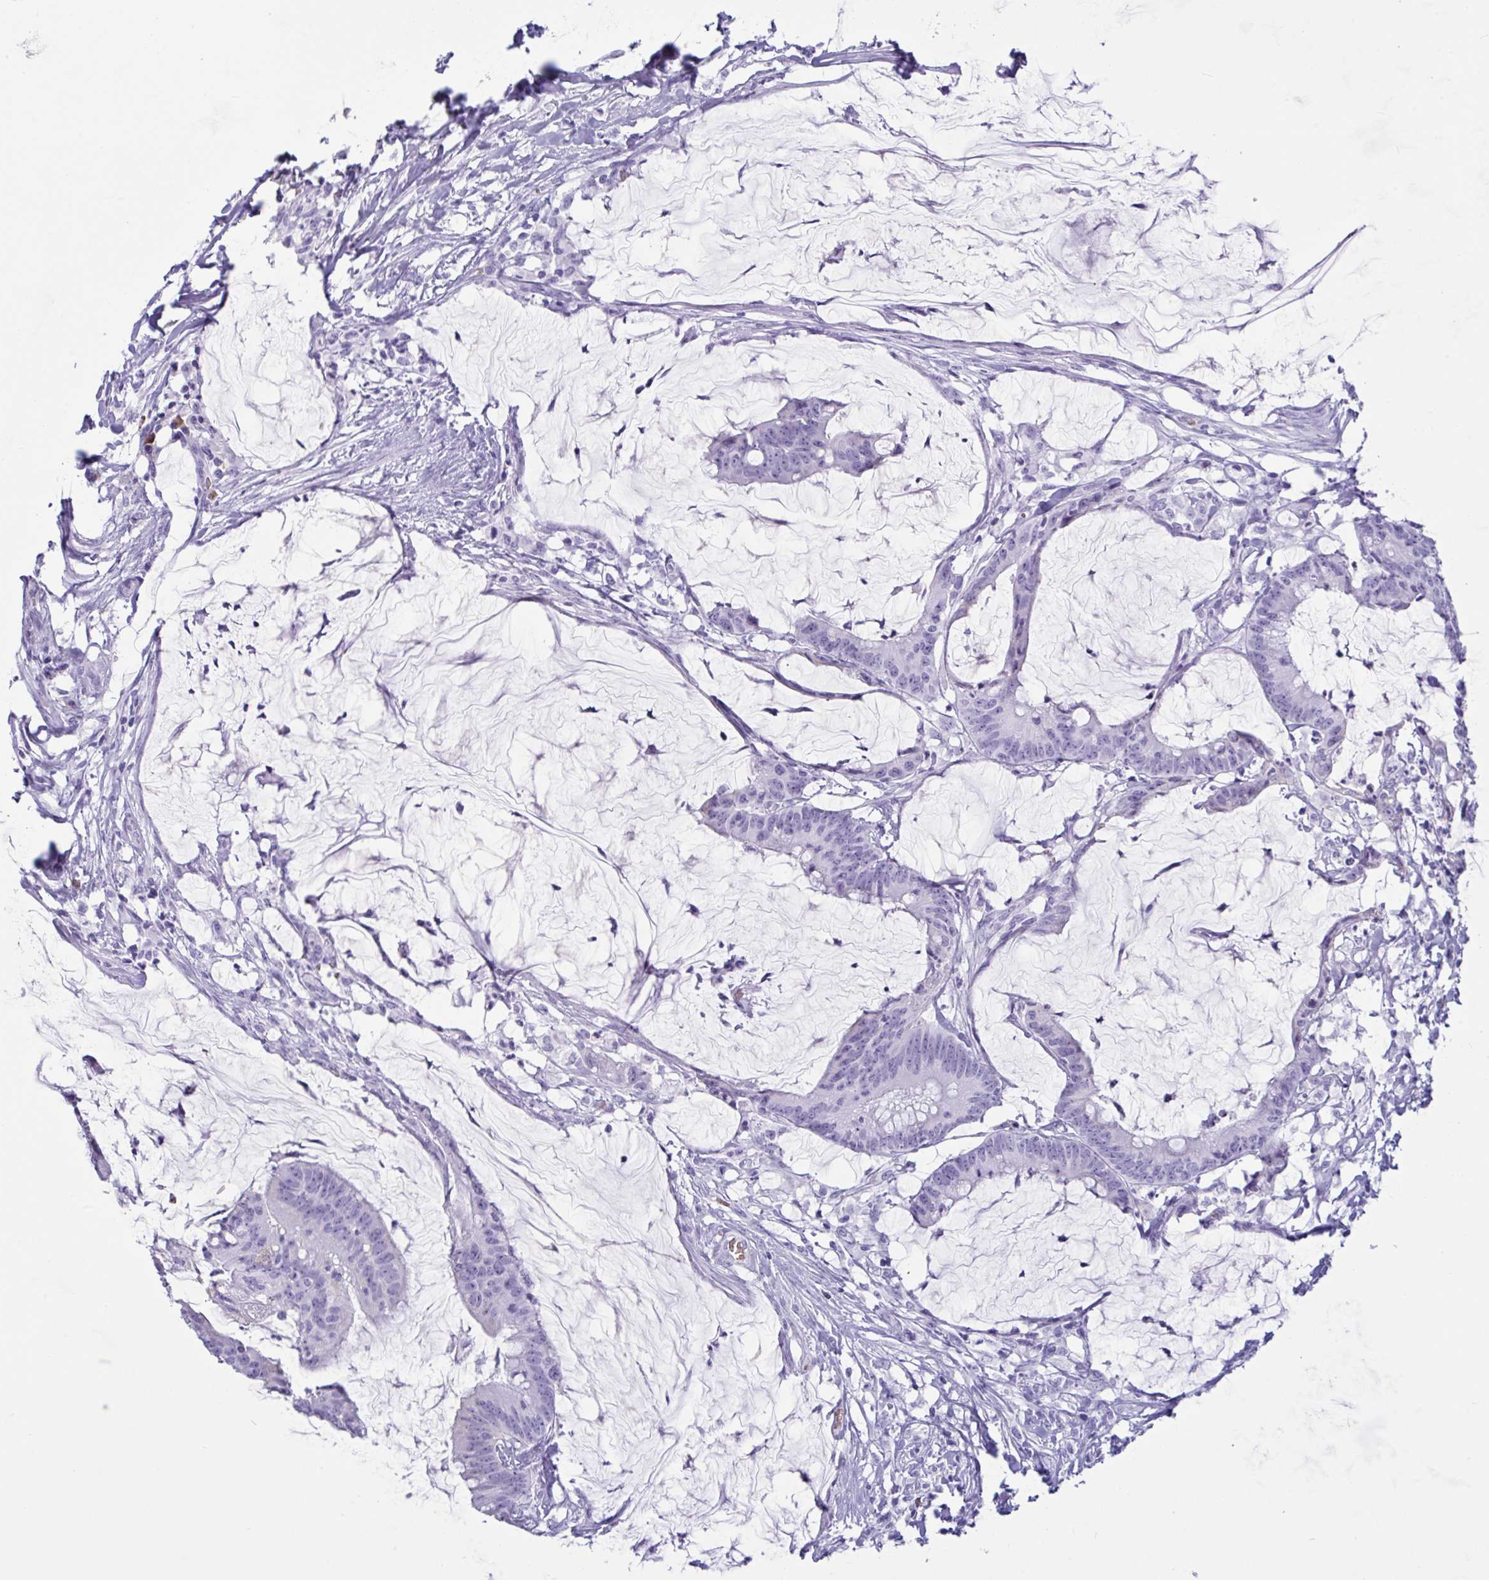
{"staining": {"intensity": "weak", "quantity": "<25%", "location": "cytoplasmic/membranous"}, "tissue": "colorectal cancer", "cell_type": "Tumor cells", "image_type": "cancer", "snomed": [{"axis": "morphology", "description": "Adenocarcinoma, NOS"}, {"axis": "topography", "description": "Colon"}], "caption": "The immunohistochemistry (IHC) image has no significant positivity in tumor cells of colorectal cancer (adenocarcinoma) tissue.", "gene": "SLC2A1", "patient": {"sex": "male", "age": 62}}